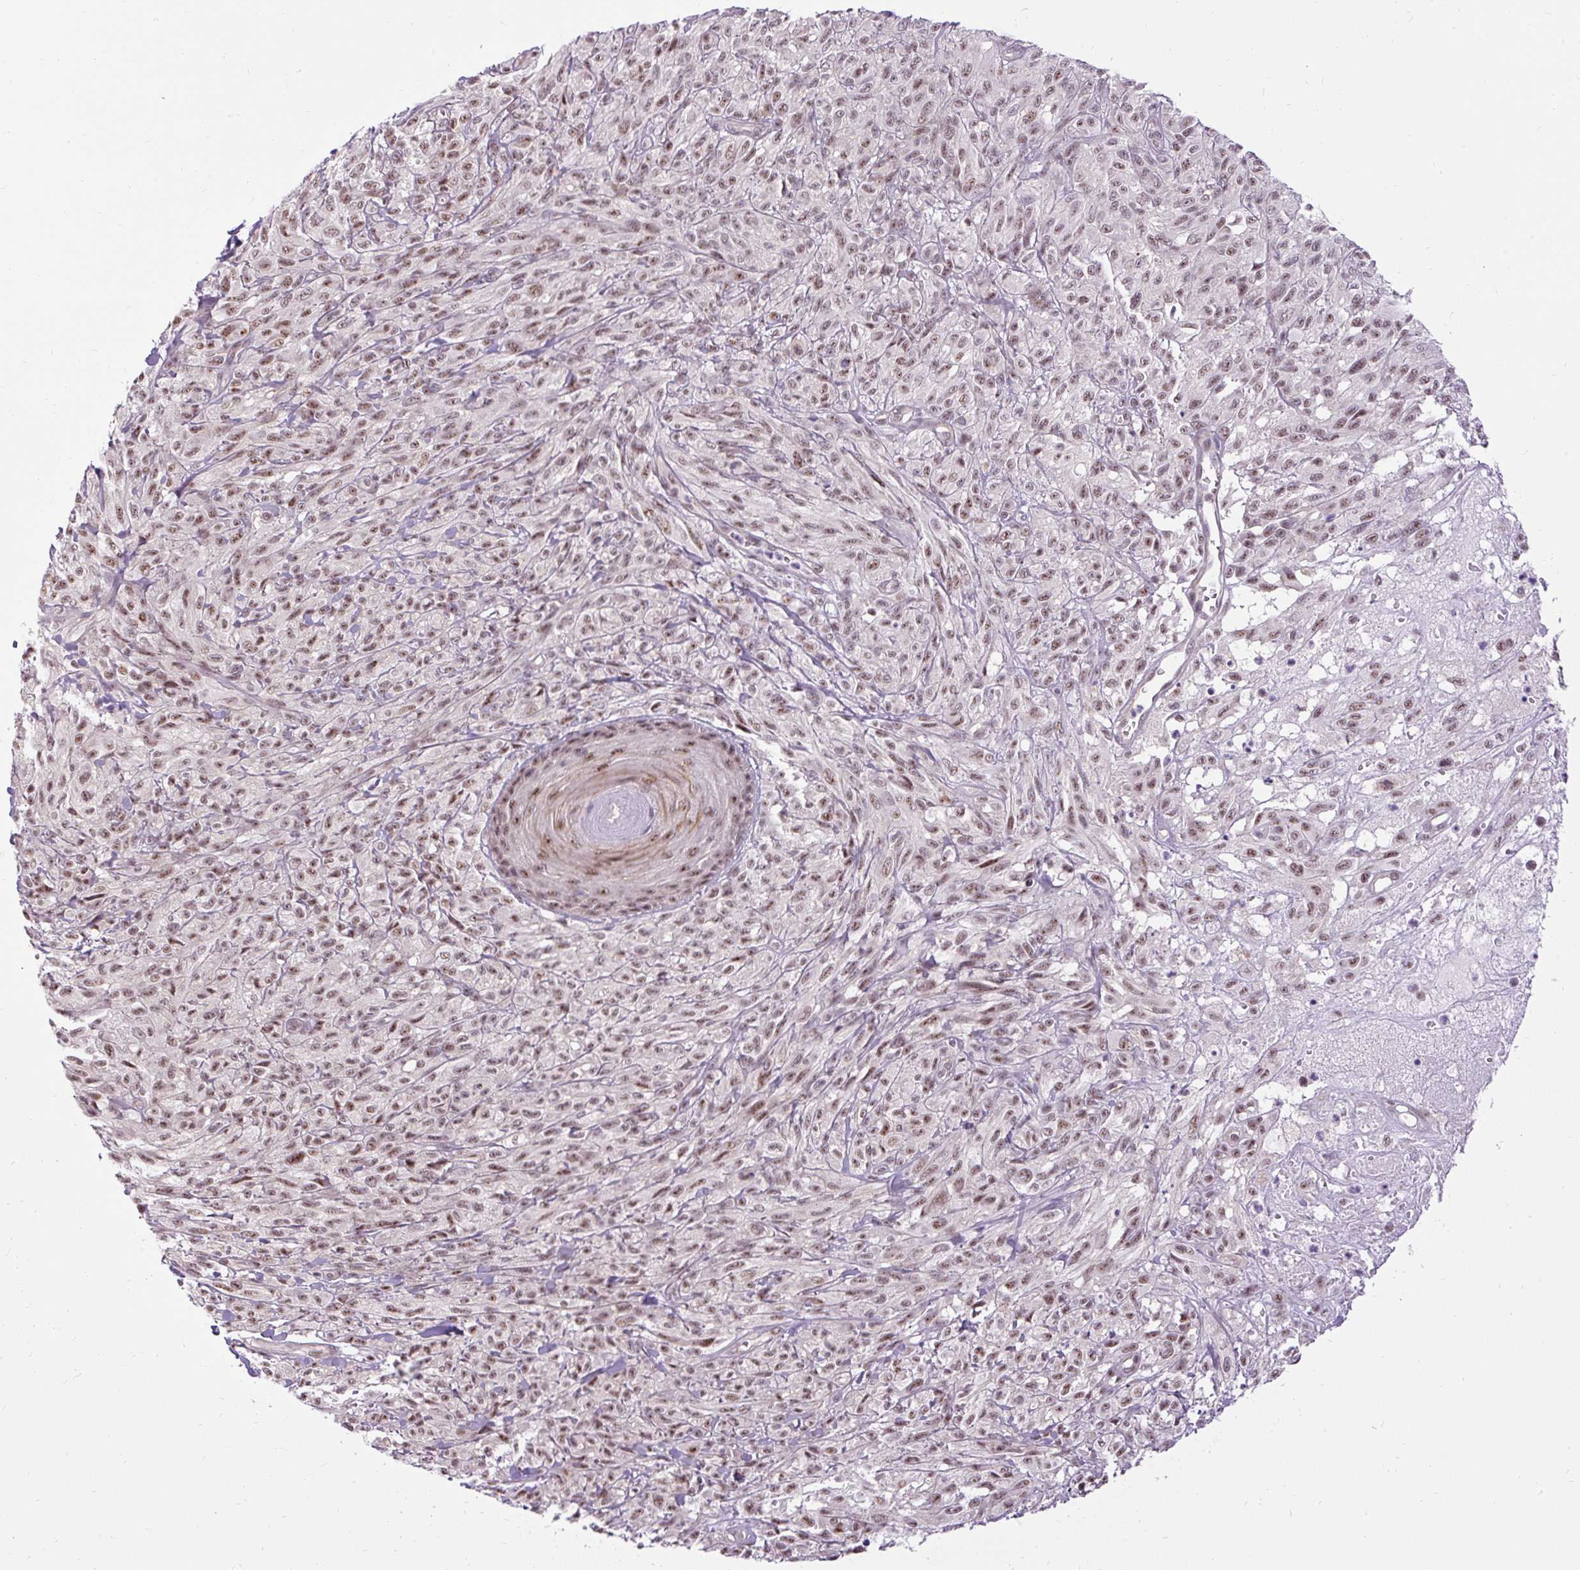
{"staining": {"intensity": "moderate", "quantity": ">75%", "location": "nuclear"}, "tissue": "melanoma", "cell_type": "Tumor cells", "image_type": "cancer", "snomed": [{"axis": "morphology", "description": "Malignant melanoma, NOS"}, {"axis": "topography", "description": "Skin of upper arm"}], "caption": "Brown immunohistochemical staining in human melanoma demonstrates moderate nuclear positivity in approximately >75% of tumor cells.", "gene": "SMC5", "patient": {"sex": "female", "age": 65}}